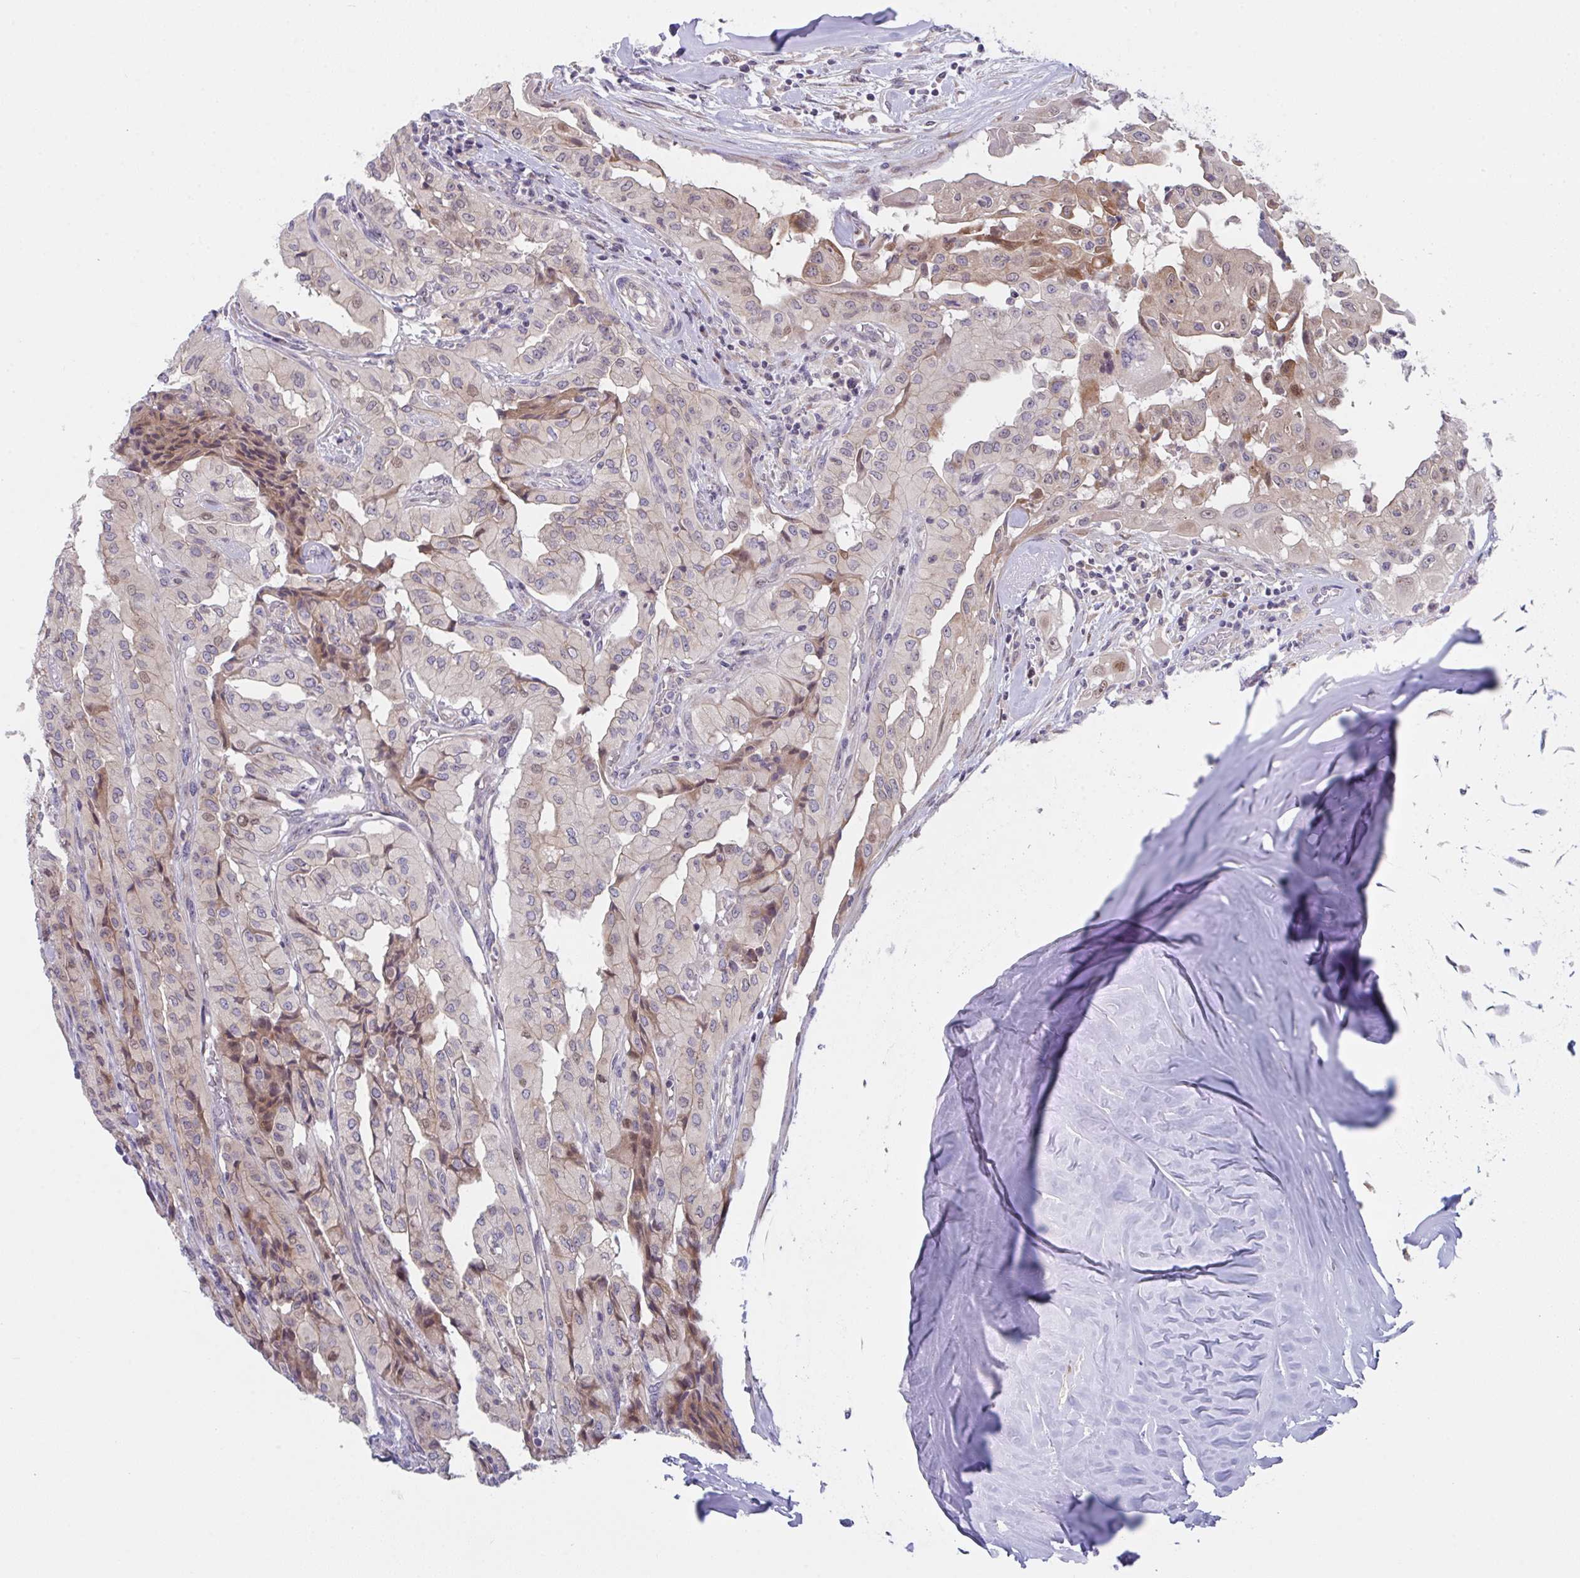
{"staining": {"intensity": "moderate", "quantity": "<25%", "location": "cytoplasmic/membranous,nuclear"}, "tissue": "thyroid cancer", "cell_type": "Tumor cells", "image_type": "cancer", "snomed": [{"axis": "morphology", "description": "Papillary adenocarcinoma, NOS"}, {"axis": "topography", "description": "Thyroid gland"}], "caption": "Thyroid cancer (papillary adenocarcinoma) stained with IHC reveals moderate cytoplasmic/membranous and nuclear positivity in approximately <25% of tumor cells.", "gene": "RBM18", "patient": {"sex": "female", "age": 59}}